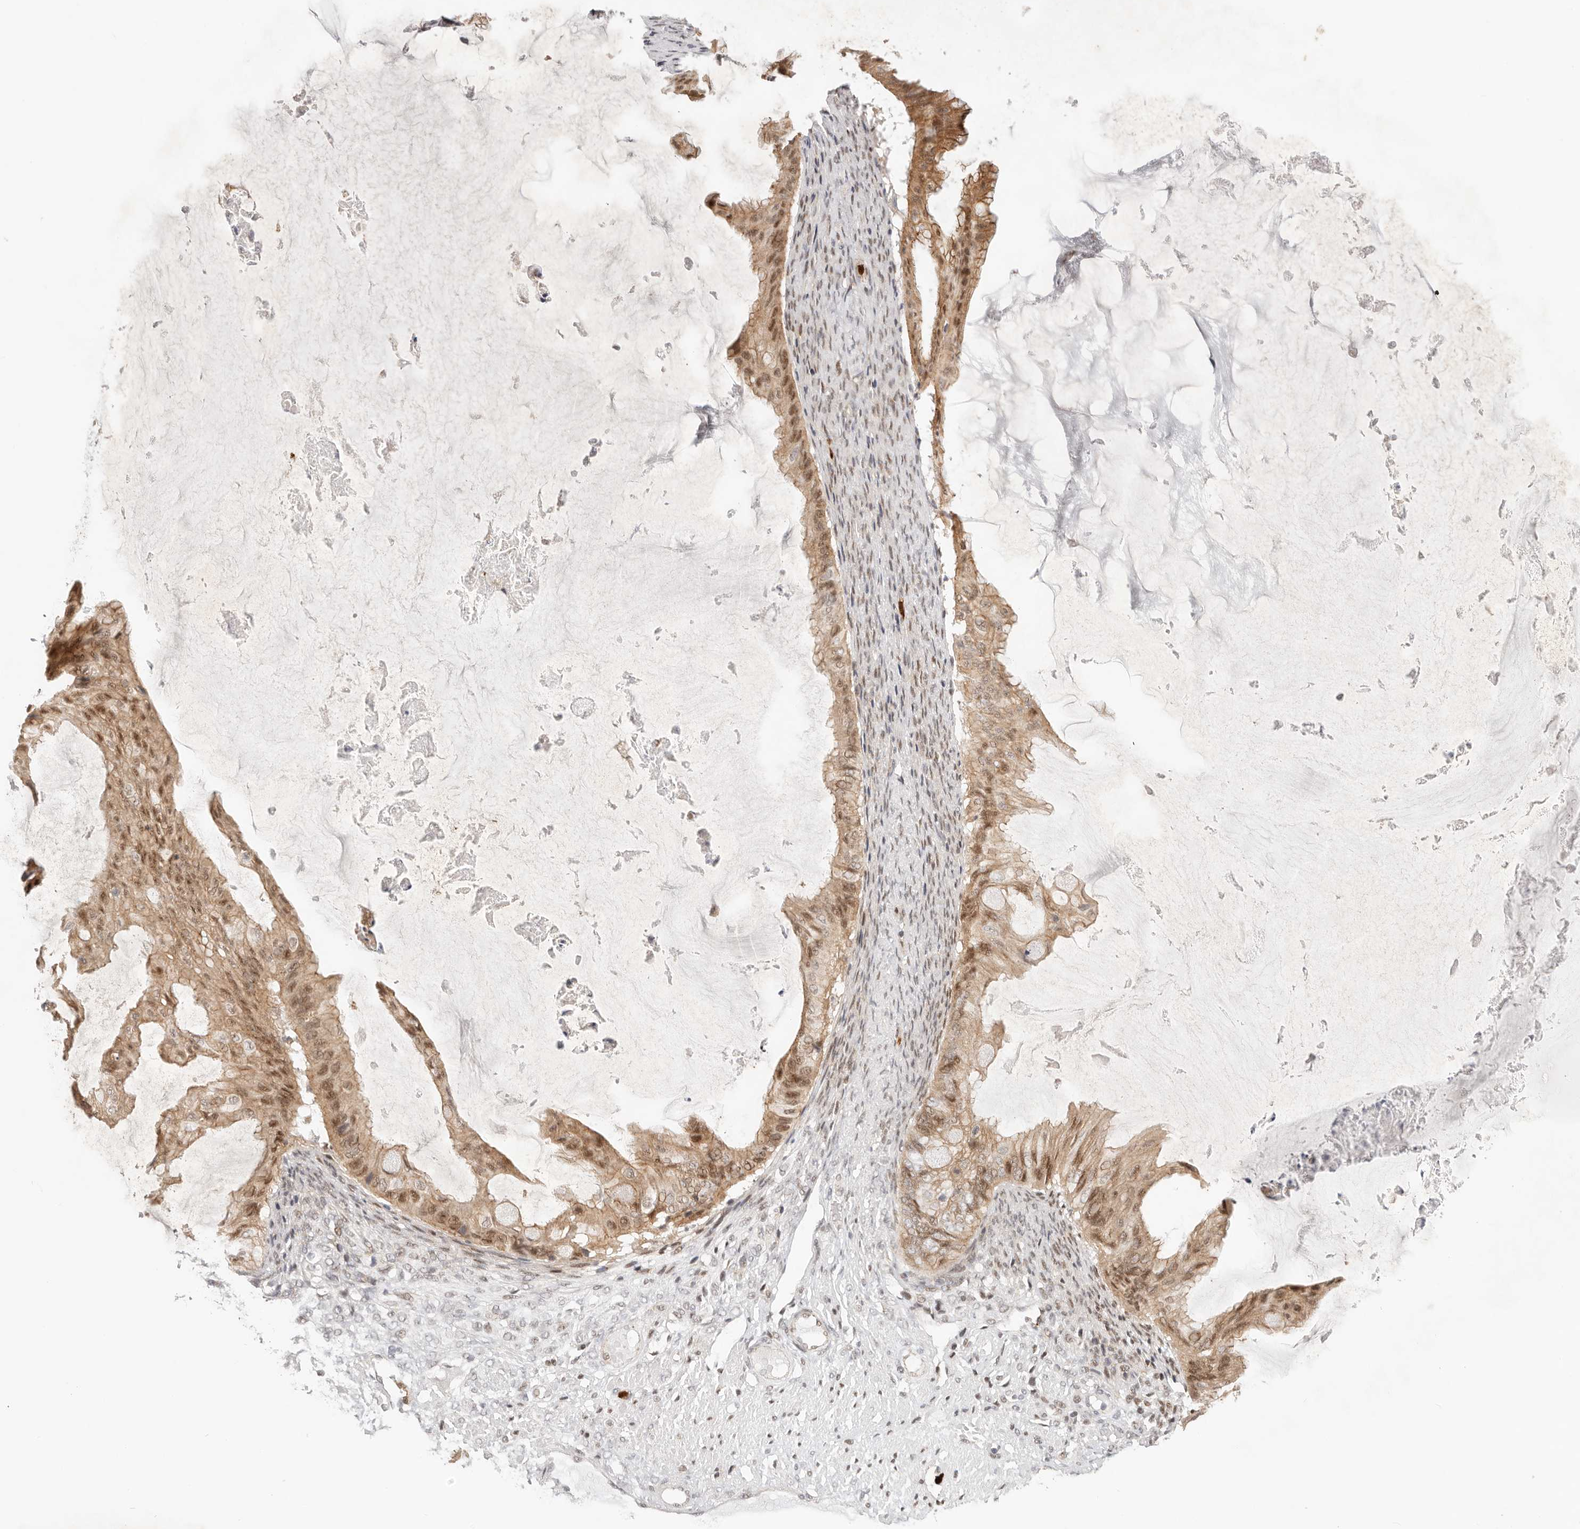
{"staining": {"intensity": "moderate", "quantity": ">75%", "location": "cytoplasmic/membranous,nuclear"}, "tissue": "ovarian cancer", "cell_type": "Tumor cells", "image_type": "cancer", "snomed": [{"axis": "morphology", "description": "Cystadenocarcinoma, mucinous, NOS"}, {"axis": "topography", "description": "Ovary"}], "caption": "This is a photomicrograph of immunohistochemistry staining of mucinous cystadenocarcinoma (ovarian), which shows moderate positivity in the cytoplasmic/membranous and nuclear of tumor cells.", "gene": "AFDN", "patient": {"sex": "female", "age": 61}}